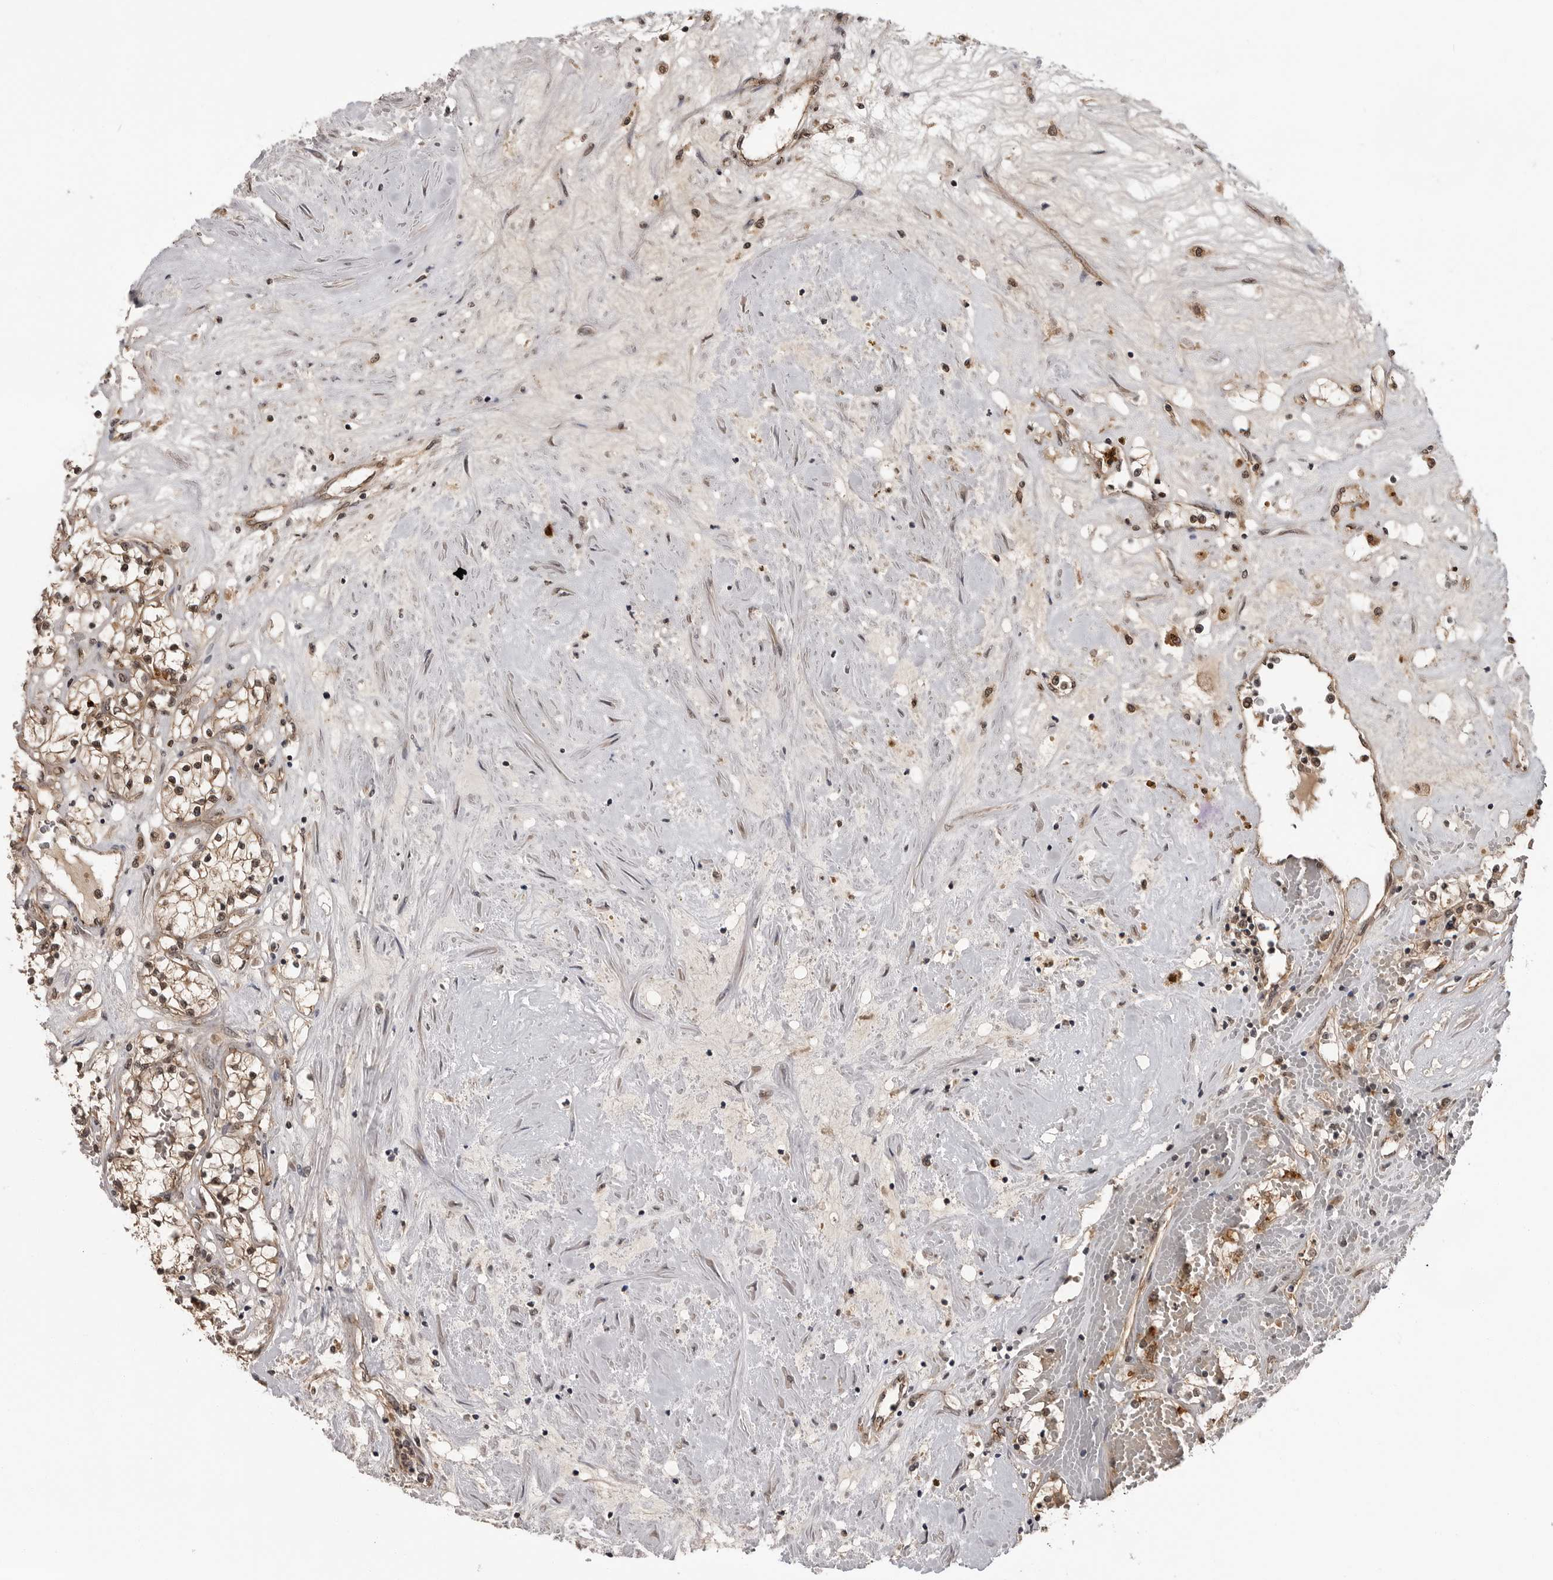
{"staining": {"intensity": "weak", "quantity": ">75%", "location": "cytoplasmic/membranous,nuclear"}, "tissue": "renal cancer", "cell_type": "Tumor cells", "image_type": "cancer", "snomed": [{"axis": "morphology", "description": "Normal tissue, NOS"}, {"axis": "morphology", "description": "Adenocarcinoma, NOS"}, {"axis": "topography", "description": "Kidney"}], "caption": "The histopathology image displays immunohistochemical staining of renal adenocarcinoma. There is weak cytoplasmic/membranous and nuclear positivity is appreciated in approximately >75% of tumor cells.", "gene": "IL24", "patient": {"sex": "male", "age": 68}}